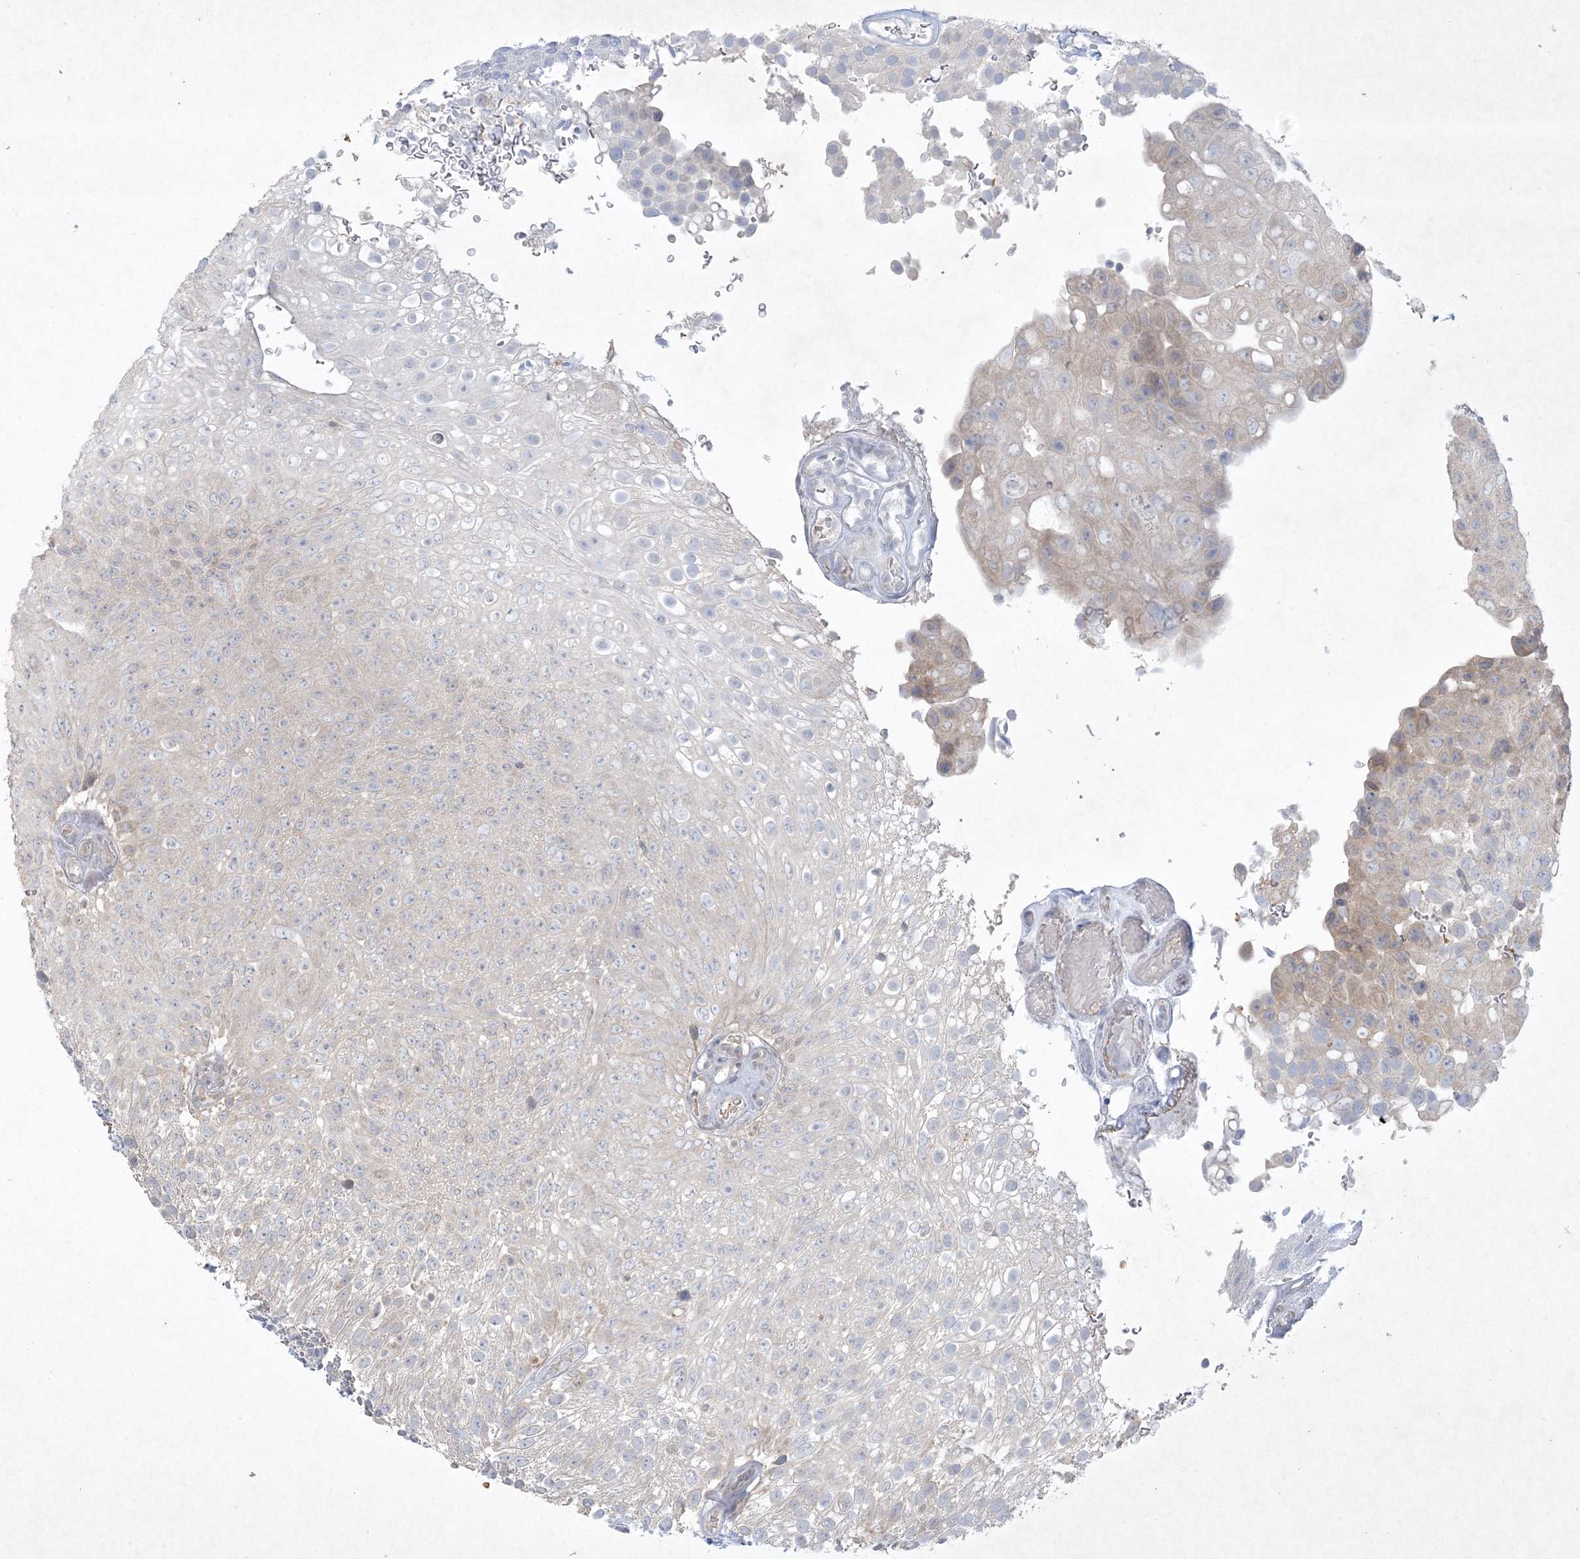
{"staining": {"intensity": "weak", "quantity": "<25%", "location": "cytoplasmic/membranous"}, "tissue": "urothelial cancer", "cell_type": "Tumor cells", "image_type": "cancer", "snomed": [{"axis": "morphology", "description": "Urothelial carcinoma, Low grade"}, {"axis": "topography", "description": "Urinary bladder"}], "caption": "DAB (3,3'-diaminobenzidine) immunohistochemical staining of low-grade urothelial carcinoma shows no significant positivity in tumor cells.", "gene": "NRBP2", "patient": {"sex": "male", "age": 78}}